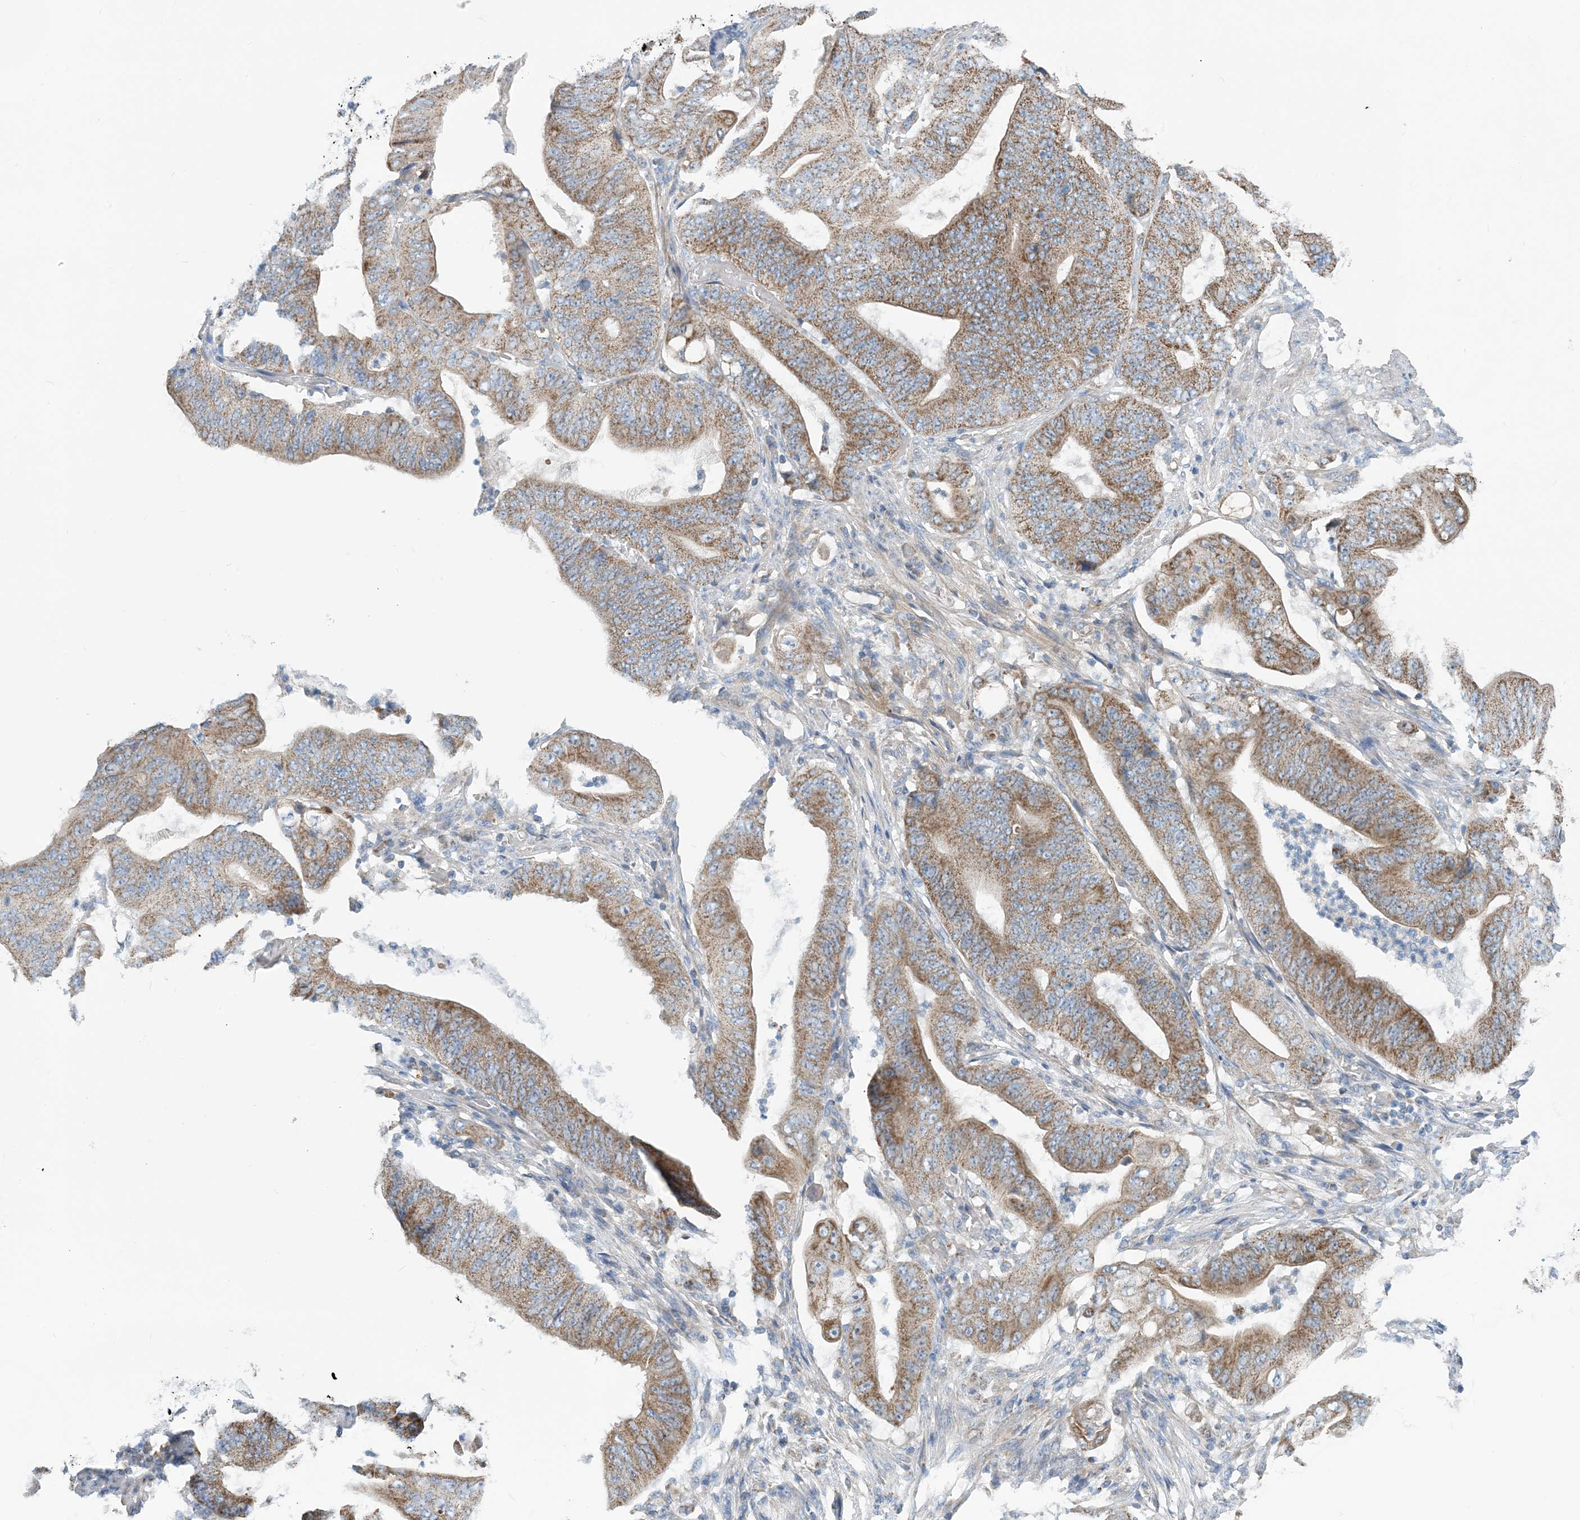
{"staining": {"intensity": "moderate", "quantity": ">75%", "location": "cytoplasmic/membranous"}, "tissue": "stomach cancer", "cell_type": "Tumor cells", "image_type": "cancer", "snomed": [{"axis": "morphology", "description": "Adenocarcinoma, NOS"}, {"axis": "topography", "description": "Stomach"}], "caption": "An immunohistochemistry micrograph of tumor tissue is shown. Protein staining in brown highlights moderate cytoplasmic/membranous positivity in stomach adenocarcinoma within tumor cells. The protein is stained brown, and the nuclei are stained in blue (DAB IHC with brightfield microscopy, high magnification).", "gene": "PHOSPHO2", "patient": {"sex": "female", "age": 73}}